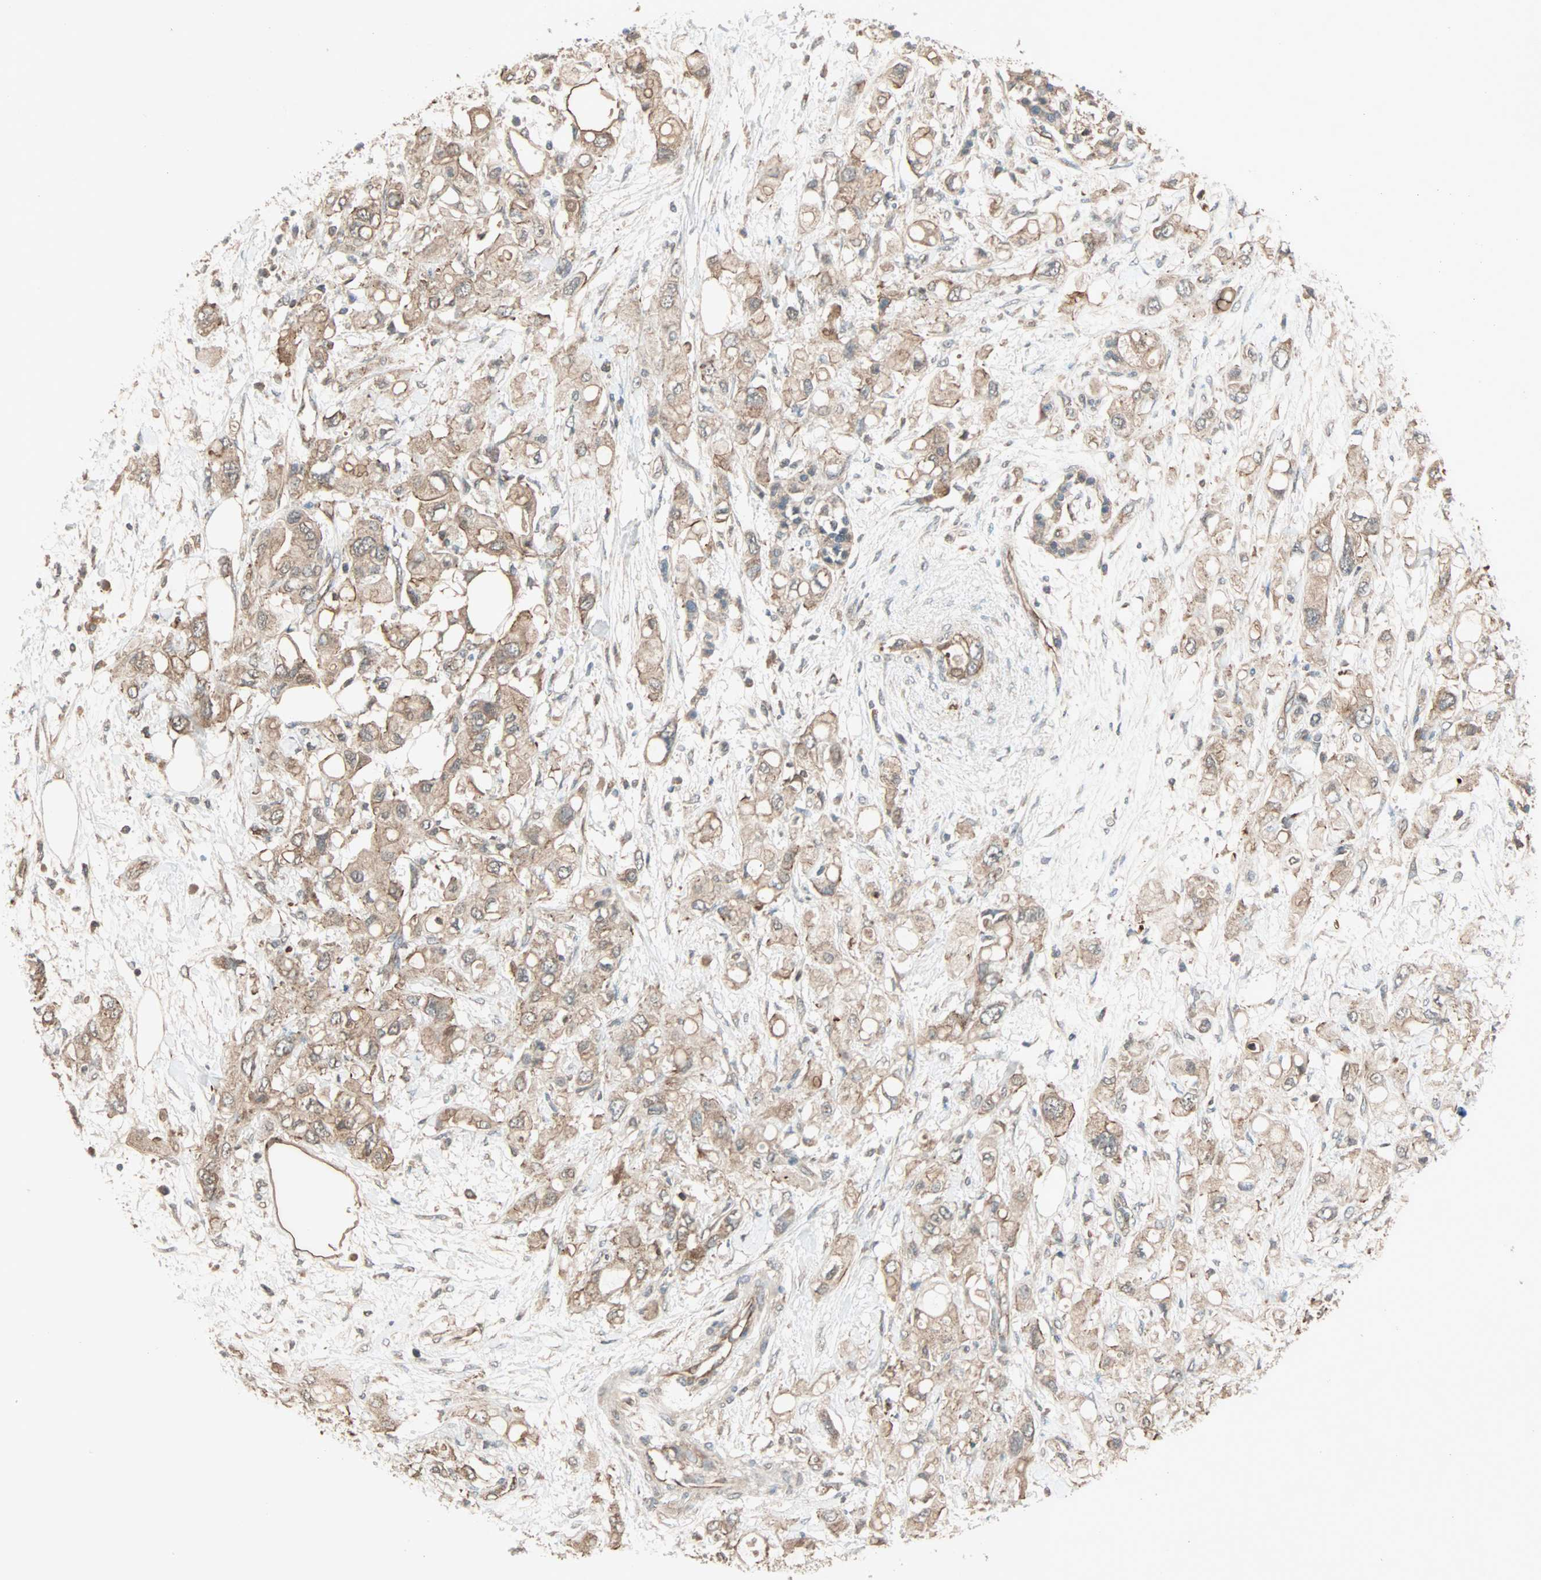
{"staining": {"intensity": "moderate", "quantity": ">75%", "location": "cytoplasmic/membranous"}, "tissue": "pancreatic cancer", "cell_type": "Tumor cells", "image_type": "cancer", "snomed": [{"axis": "morphology", "description": "Adenocarcinoma, NOS"}, {"axis": "topography", "description": "Pancreas"}], "caption": "Protein expression analysis of human pancreatic adenocarcinoma reveals moderate cytoplasmic/membranous positivity in approximately >75% of tumor cells.", "gene": "MAP3K21", "patient": {"sex": "female", "age": 56}}